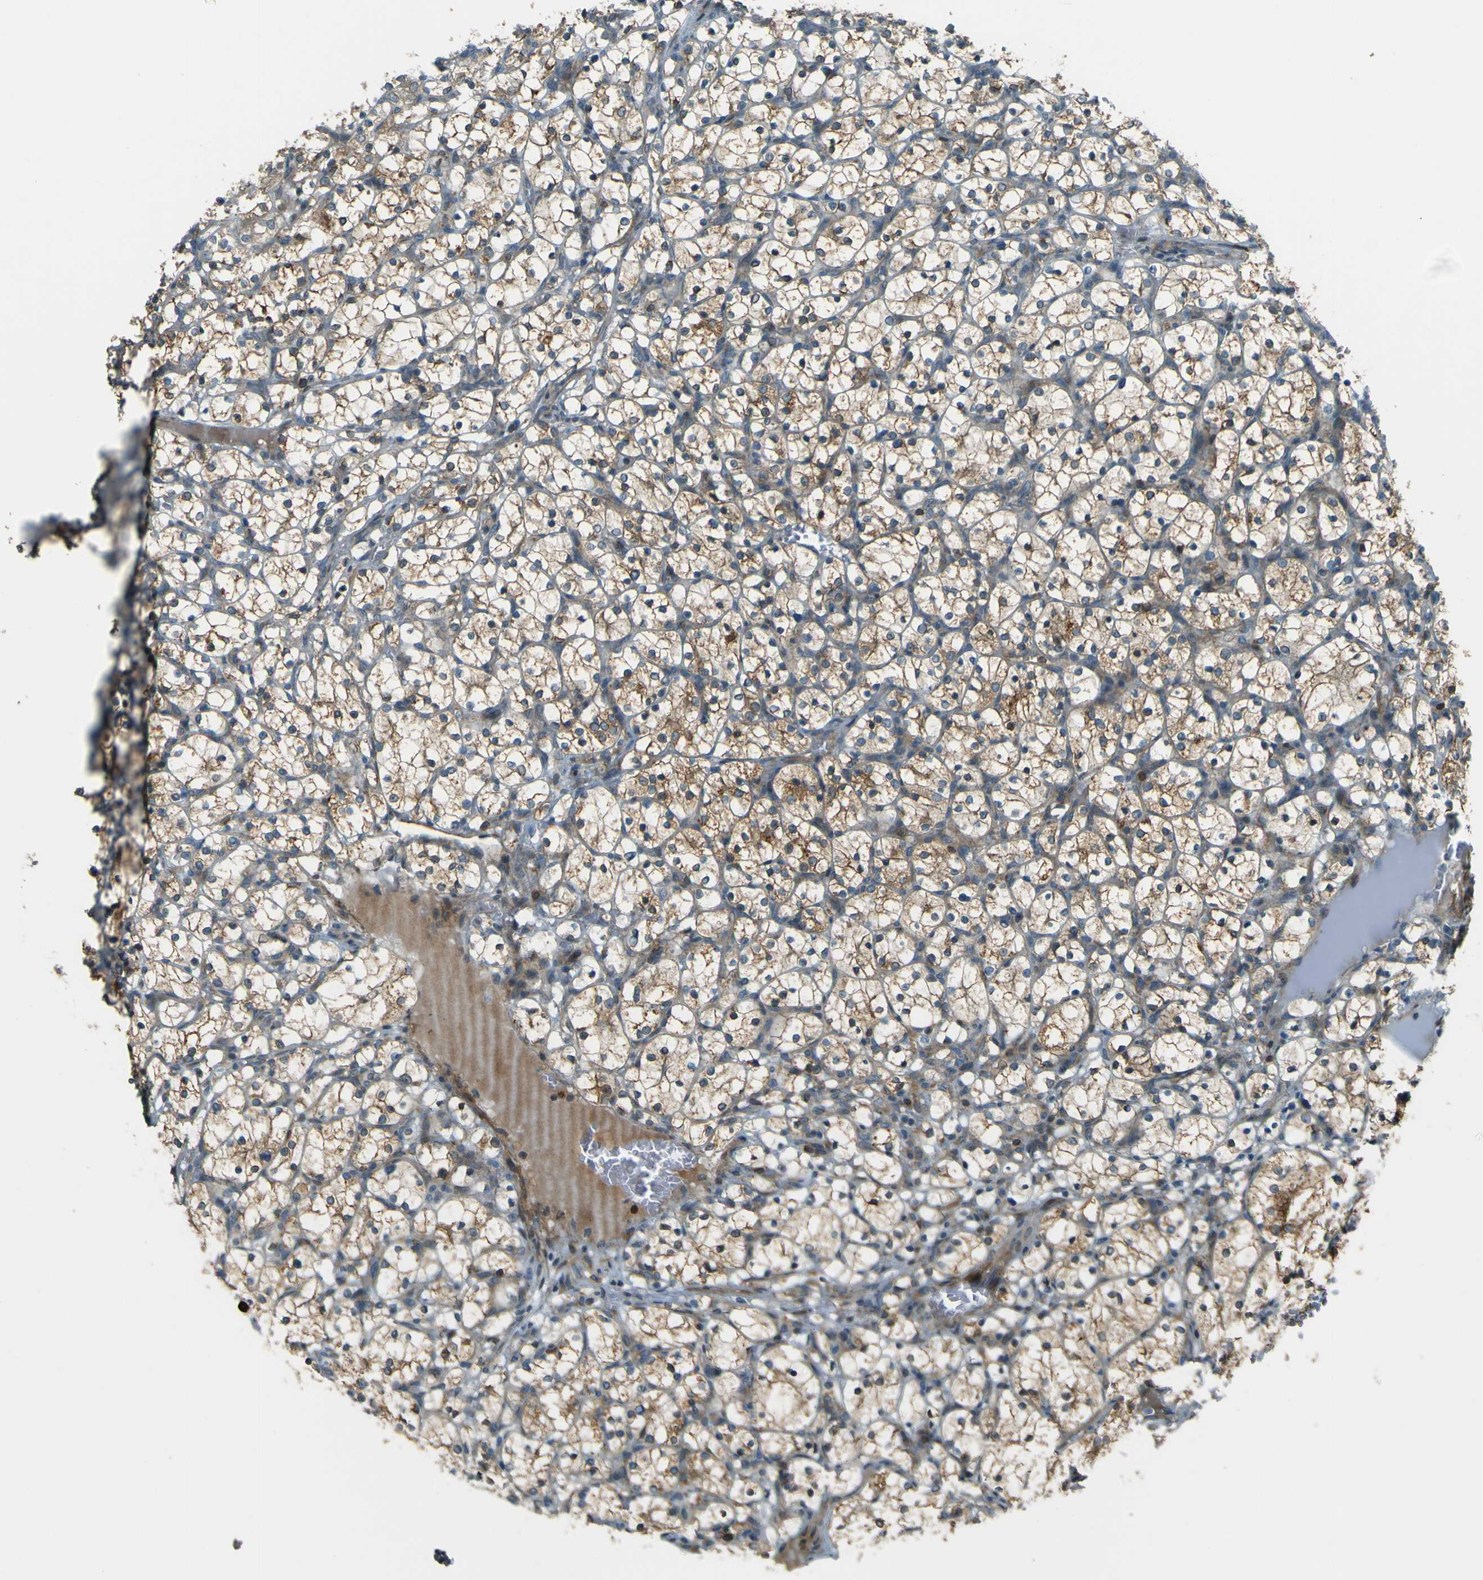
{"staining": {"intensity": "moderate", "quantity": ">75%", "location": "cytoplasmic/membranous"}, "tissue": "renal cancer", "cell_type": "Tumor cells", "image_type": "cancer", "snomed": [{"axis": "morphology", "description": "Adenocarcinoma, NOS"}, {"axis": "topography", "description": "Kidney"}], "caption": "The image exhibits immunohistochemical staining of renal cancer (adenocarcinoma). There is moderate cytoplasmic/membranous expression is appreciated in approximately >75% of tumor cells. The protein is stained brown, and the nuclei are stained in blue (DAB IHC with brightfield microscopy, high magnification).", "gene": "LPCAT1", "patient": {"sex": "female", "age": 69}}